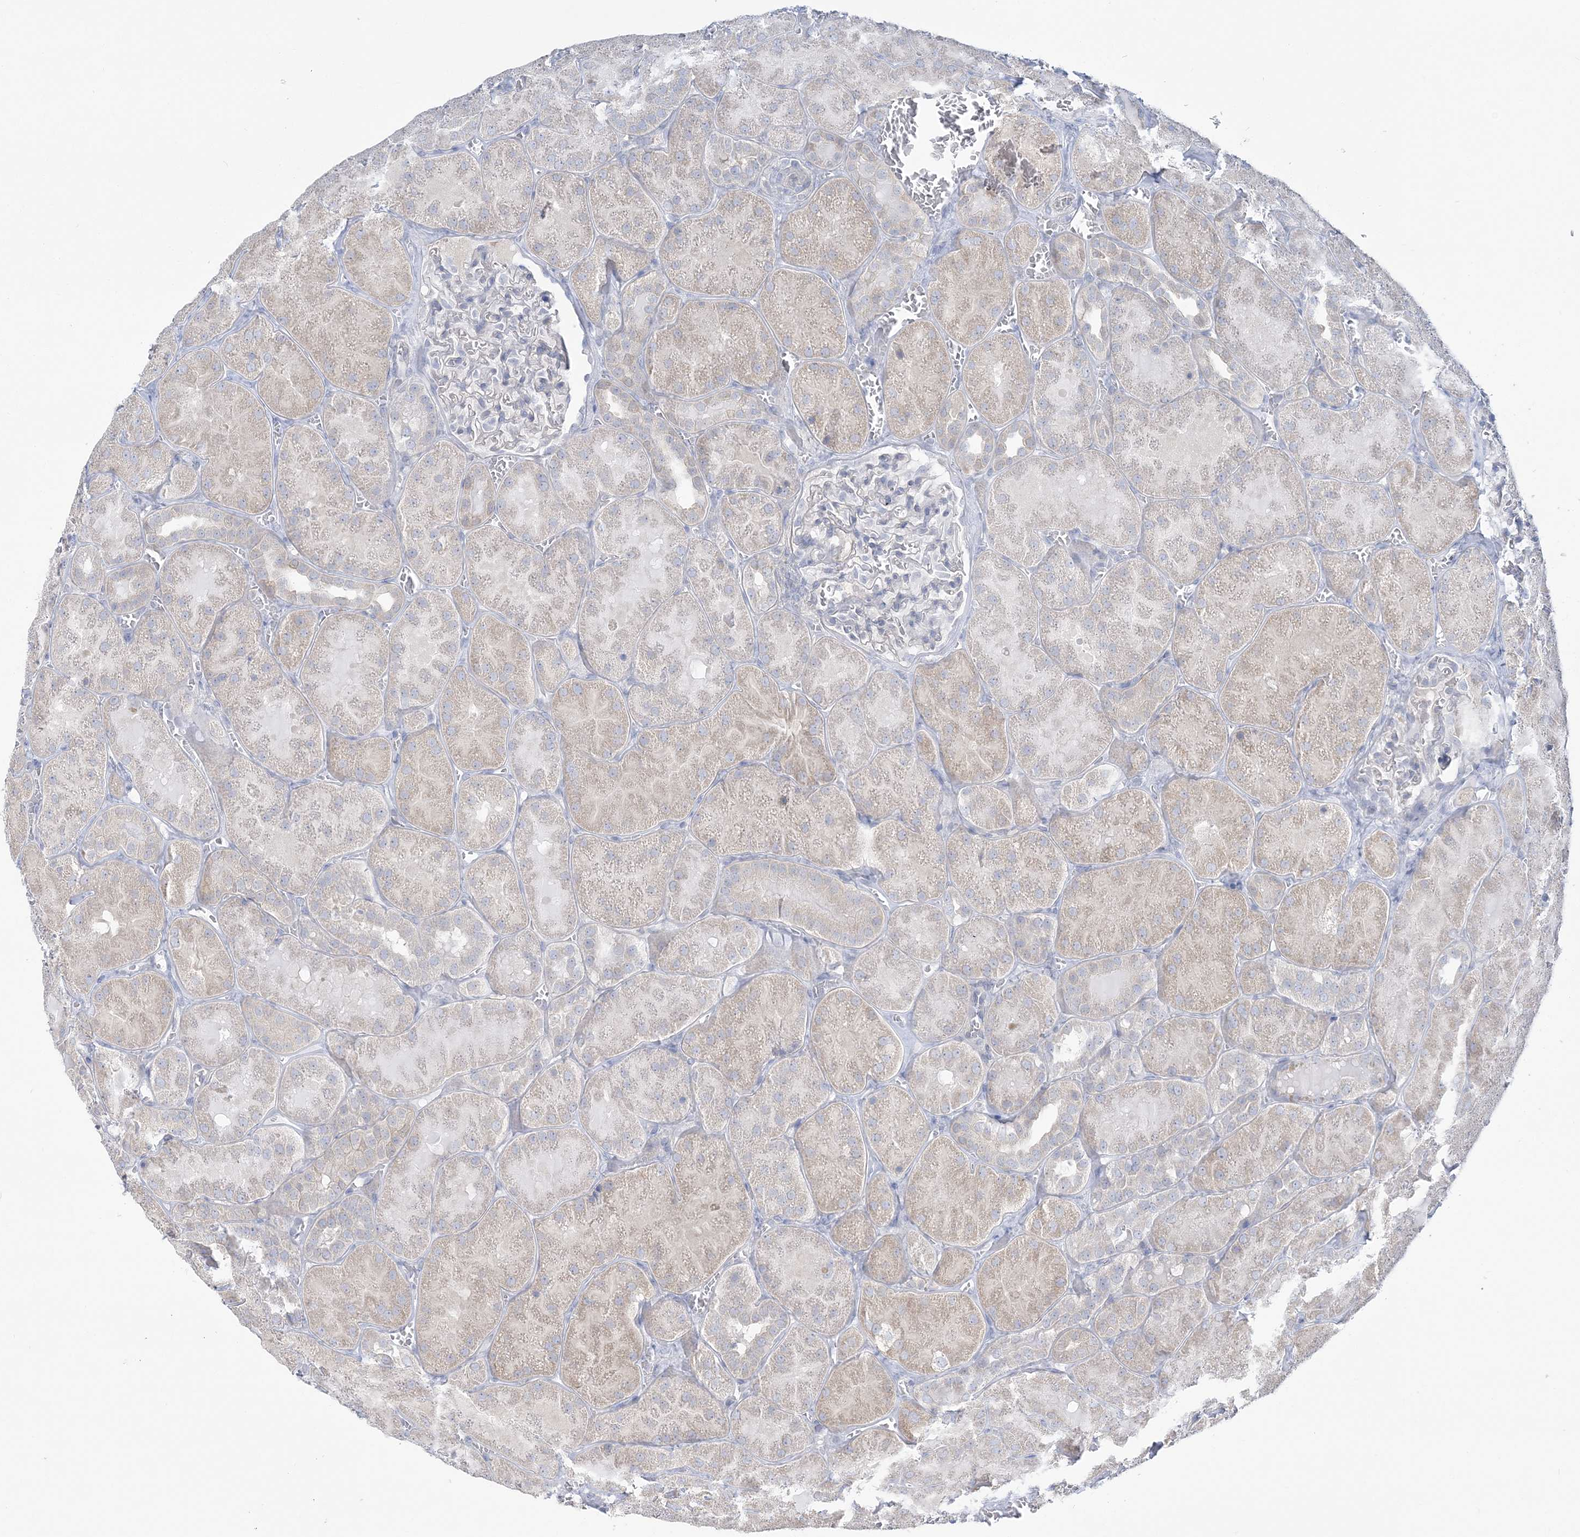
{"staining": {"intensity": "negative", "quantity": "none", "location": "none"}, "tissue": "kidney", "cell_type": "Cells in glomeruli", "image_type": "normal", "snomed": [{"axis": "morphology", "description": "Normal tissue, NOS"}, {"axis": "topography", "description": "Kidney"}], "caption": "This is an immunohistochemistry (IHC) micrograph of benign human kidney. There is no expression in cells in glomeruli.", "gene": "INPP1", "patient": {"sex": "male", "age": 28}}